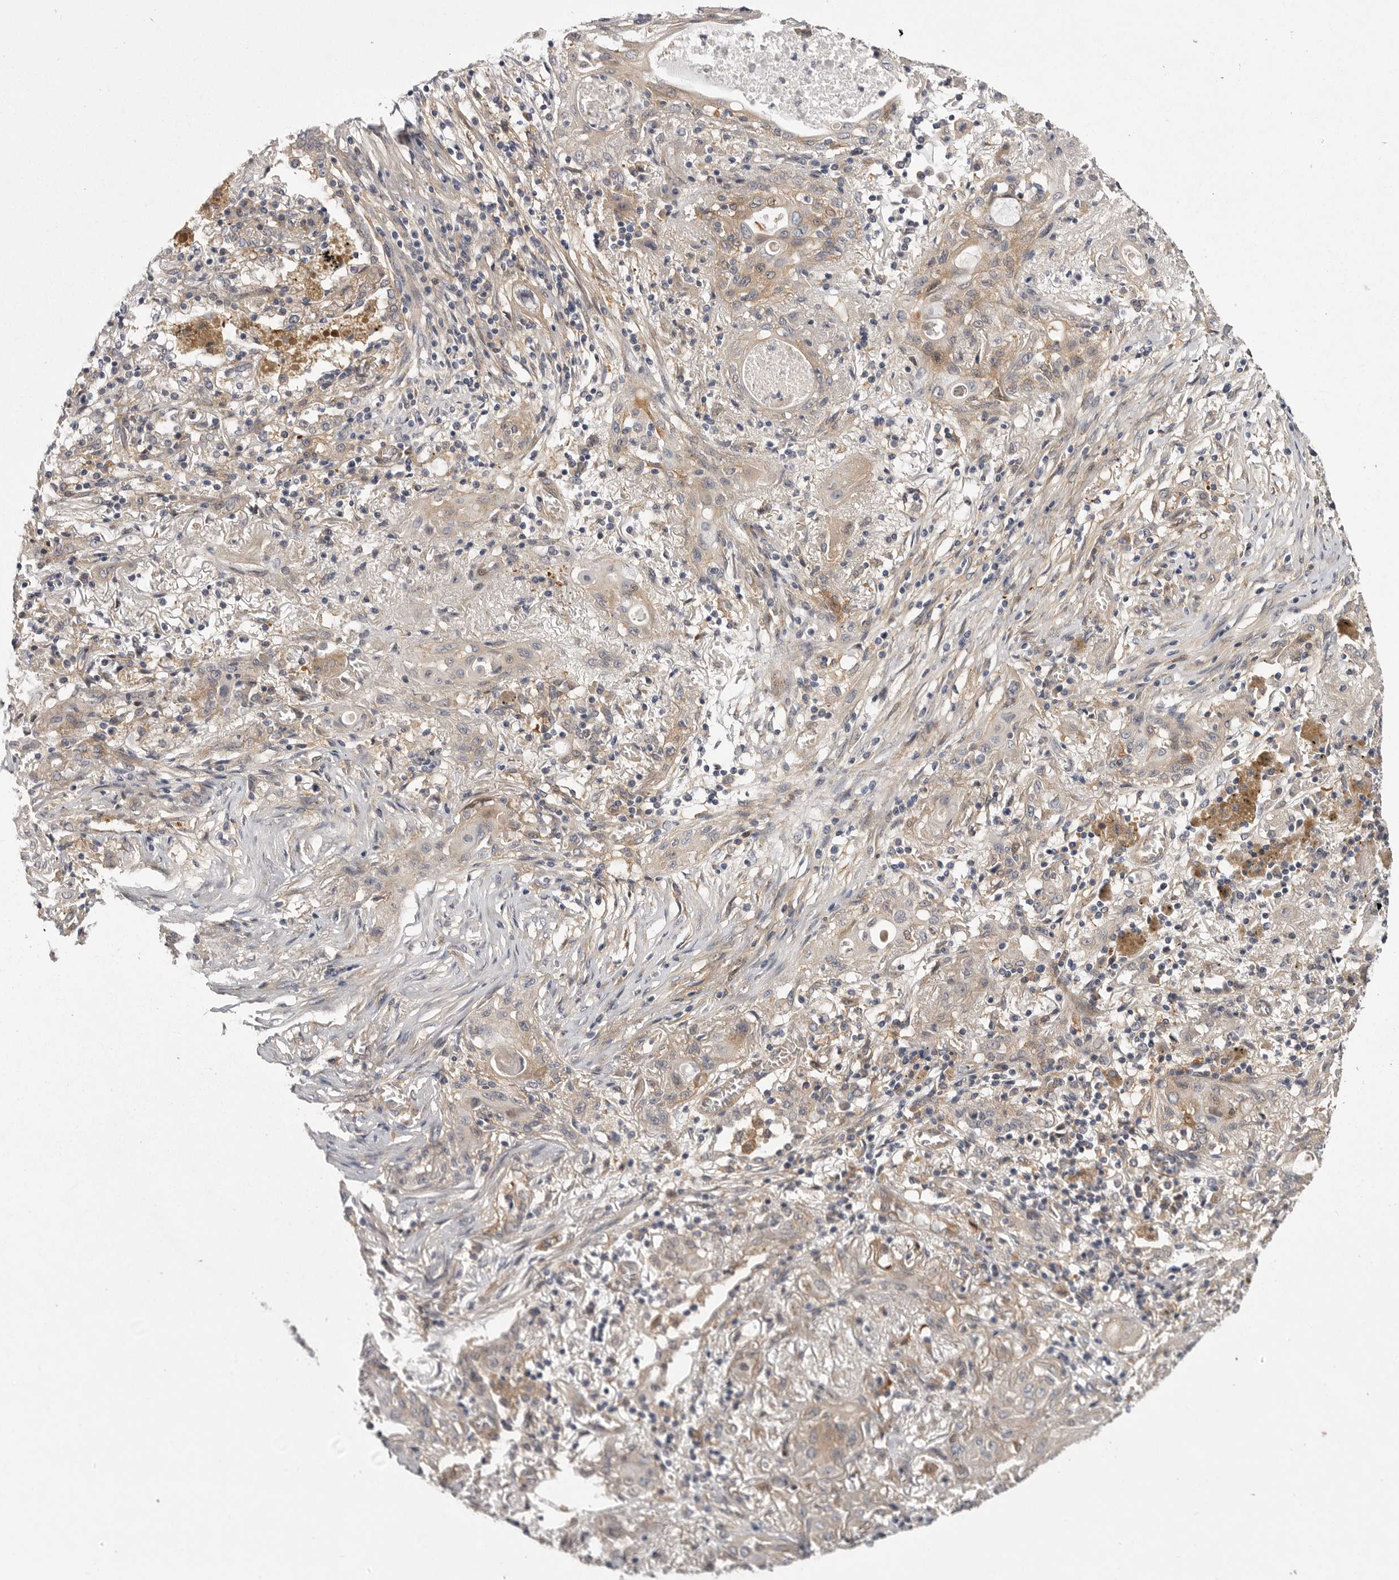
{"staining": {"intensity": "weak", "quantity": "<25%", "location": "cytoplasmic/membranous"}, "tissue": "lung cancer", "cell_type": "Tumor cells", "image_type": "cancer", "snomed": [{"axis": "morphology", "description": "Squamous cell carcinoma, NOS"}, {"axis": "topography", "description": "Lung"}], "caption": "Squamous cell carcinoma (lung) was stained to show a protein in brown. There is no significant positivity in tumor cells. (DAB (3,3'-diaminobenzidine) immunohistochemistry (IHC), high magnification).", "gene": "OSBPL9", "patient": {"sex": "female", "age": 47}}